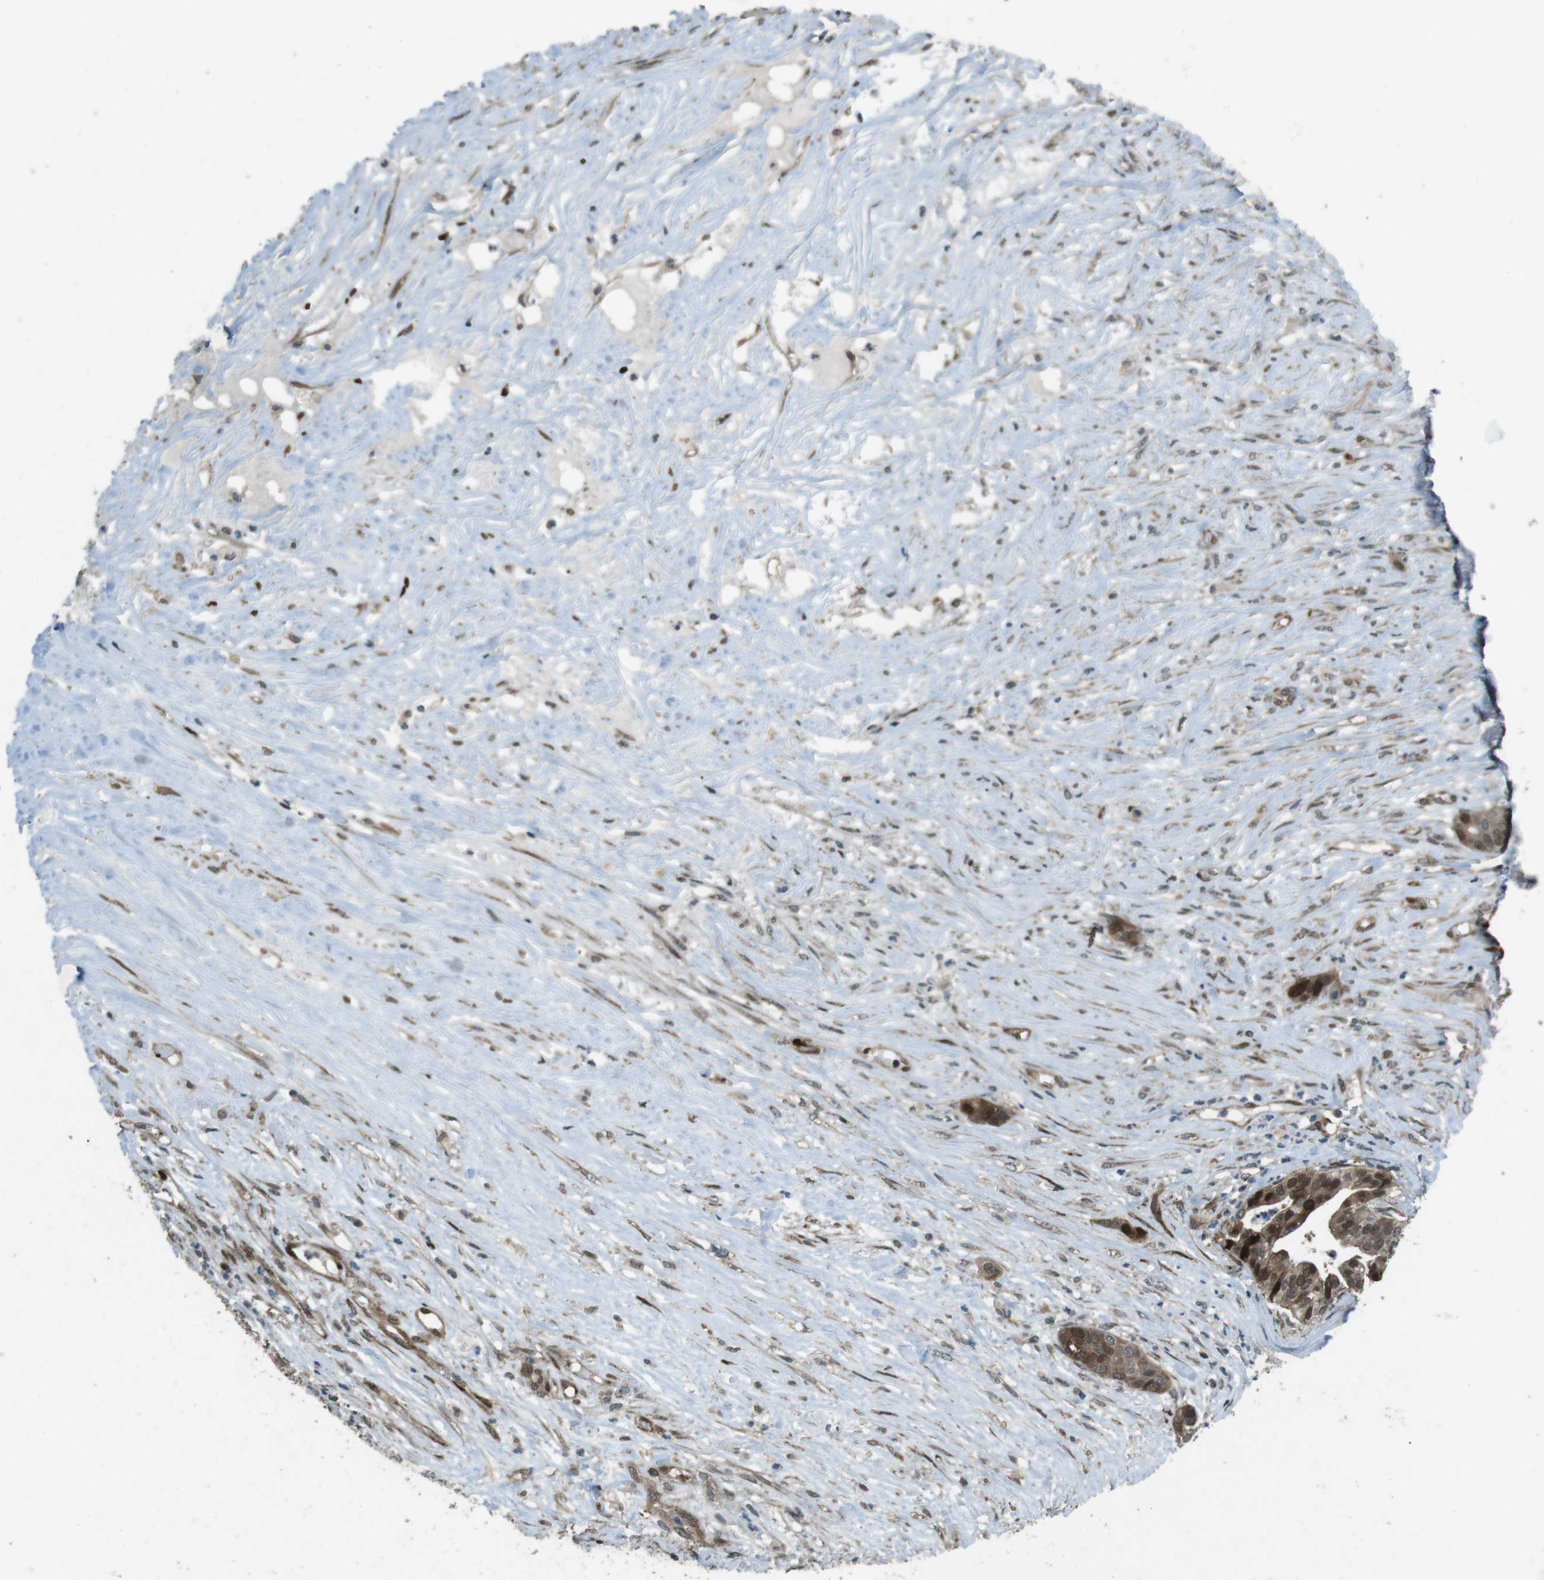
{"staining": {"intensity": "moderate", "quantity": ">75%", "location": "cytoplasmic/membranous,nuclear"}, "tissue": "liver cancer", "cell_type": "Tumor cells", "image_type": "cancer", "snomed": [{"axis": "morphology", "description": "Cholangiocarcinoma"}, {"axis": "topography", "description": "Liver"}], "caption": "Liver cancer (cholangiocarcinoma) stained with immunohistochemistry demonstrates moderate cytoplasmic/membranous and nuclear positivity in about >75% of tumor cells.", "gene": "ZNF330", "patient": {"sex": "female", "age": 61}}